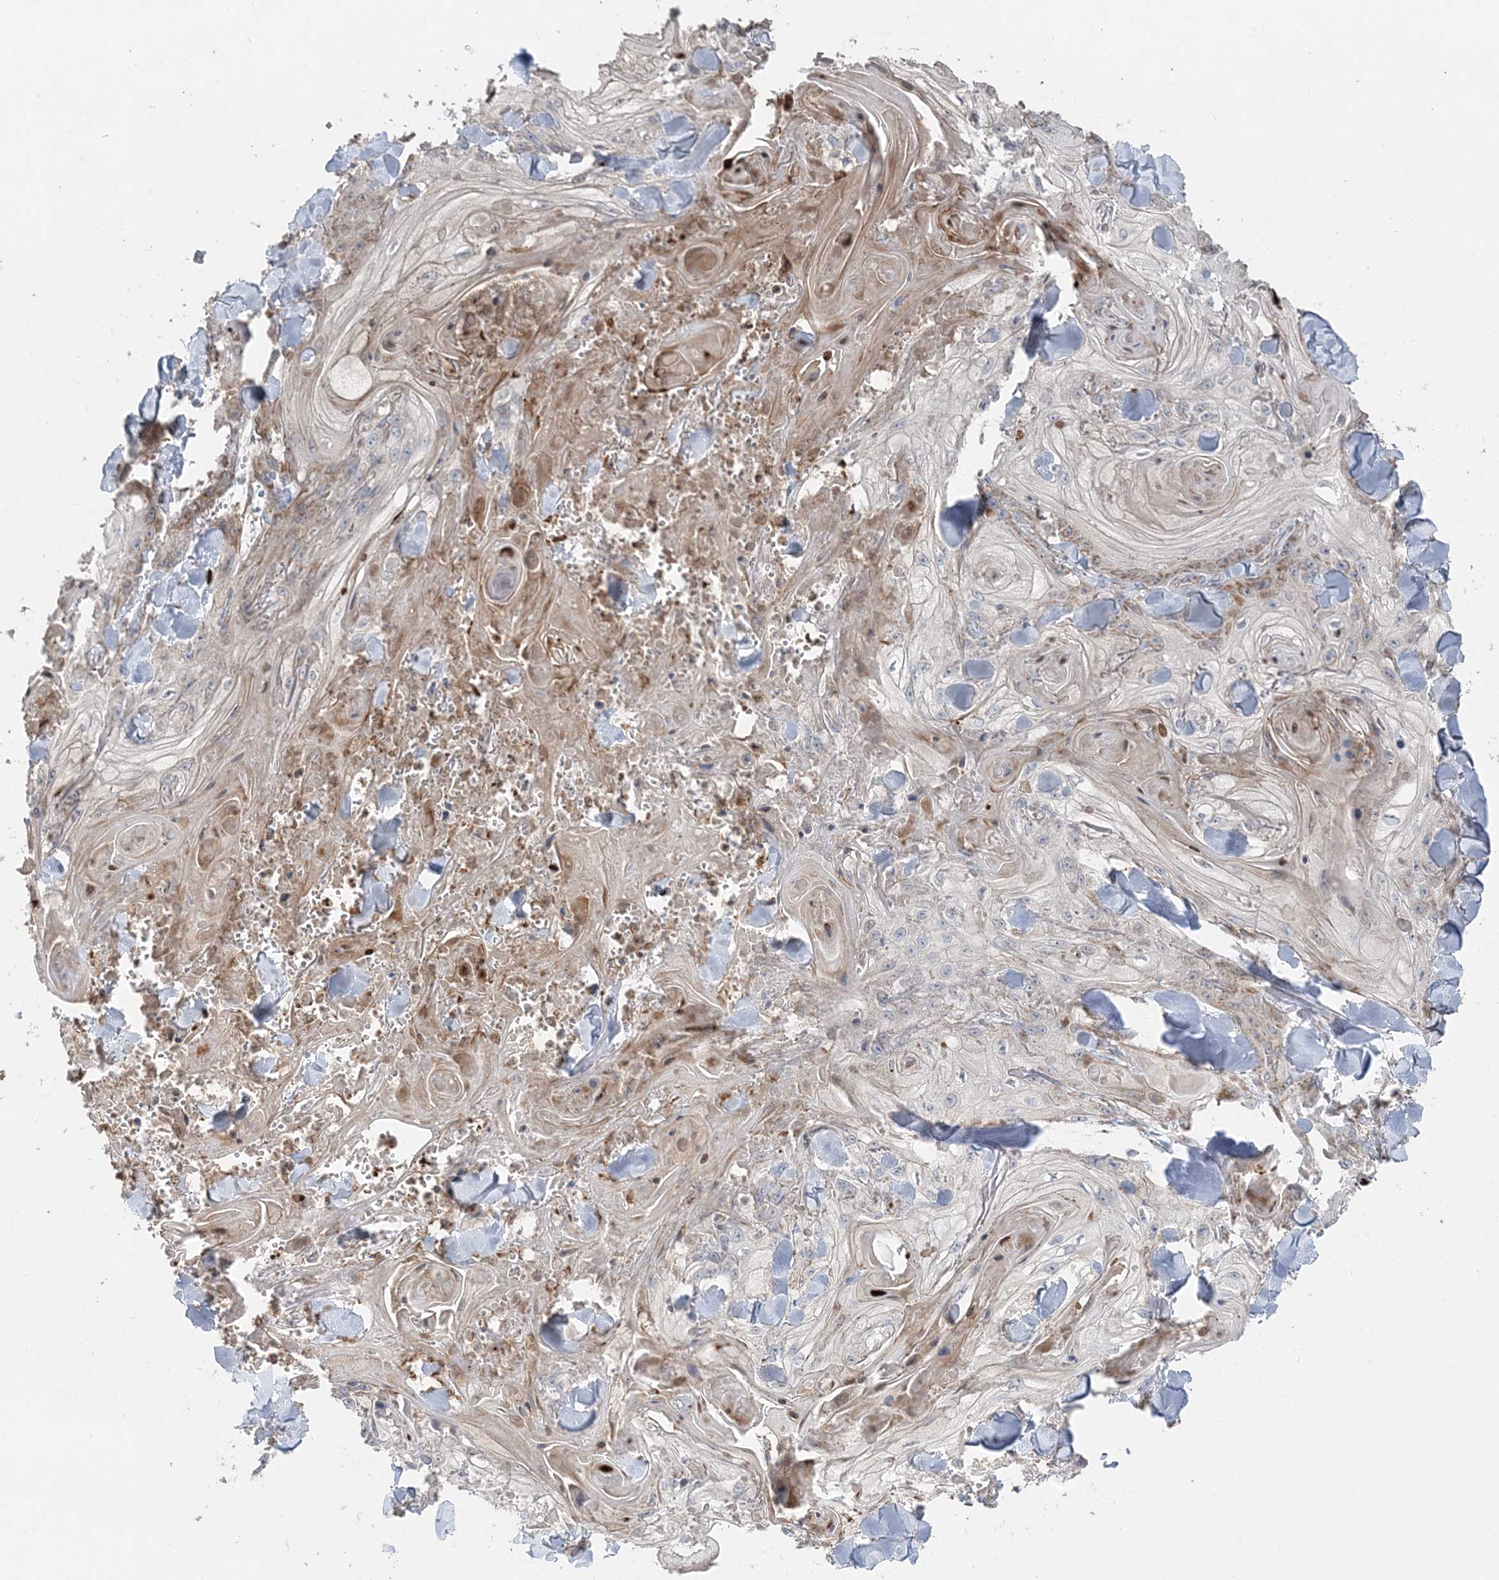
{"staining": {"intensity": "moderate", "quantity": "<25%", "location": "cytoplasmic/membranous"}, "tissue": "skin cancer", "cell_type": "Tumor cells", "image_type": "cancer", "snomed": [{"axis": "morphology", "description": "Squamous cell carcinoma, NOS"}, {"axis": "topography", "description": "Skin"}], "caption": "Skin cancer (squamous cell carcinoma) stained with a protein marker reveals moderate staining in tumor cells.", "gene": "LRPPRC", "patient": {"sex": "male", "age": 74}}